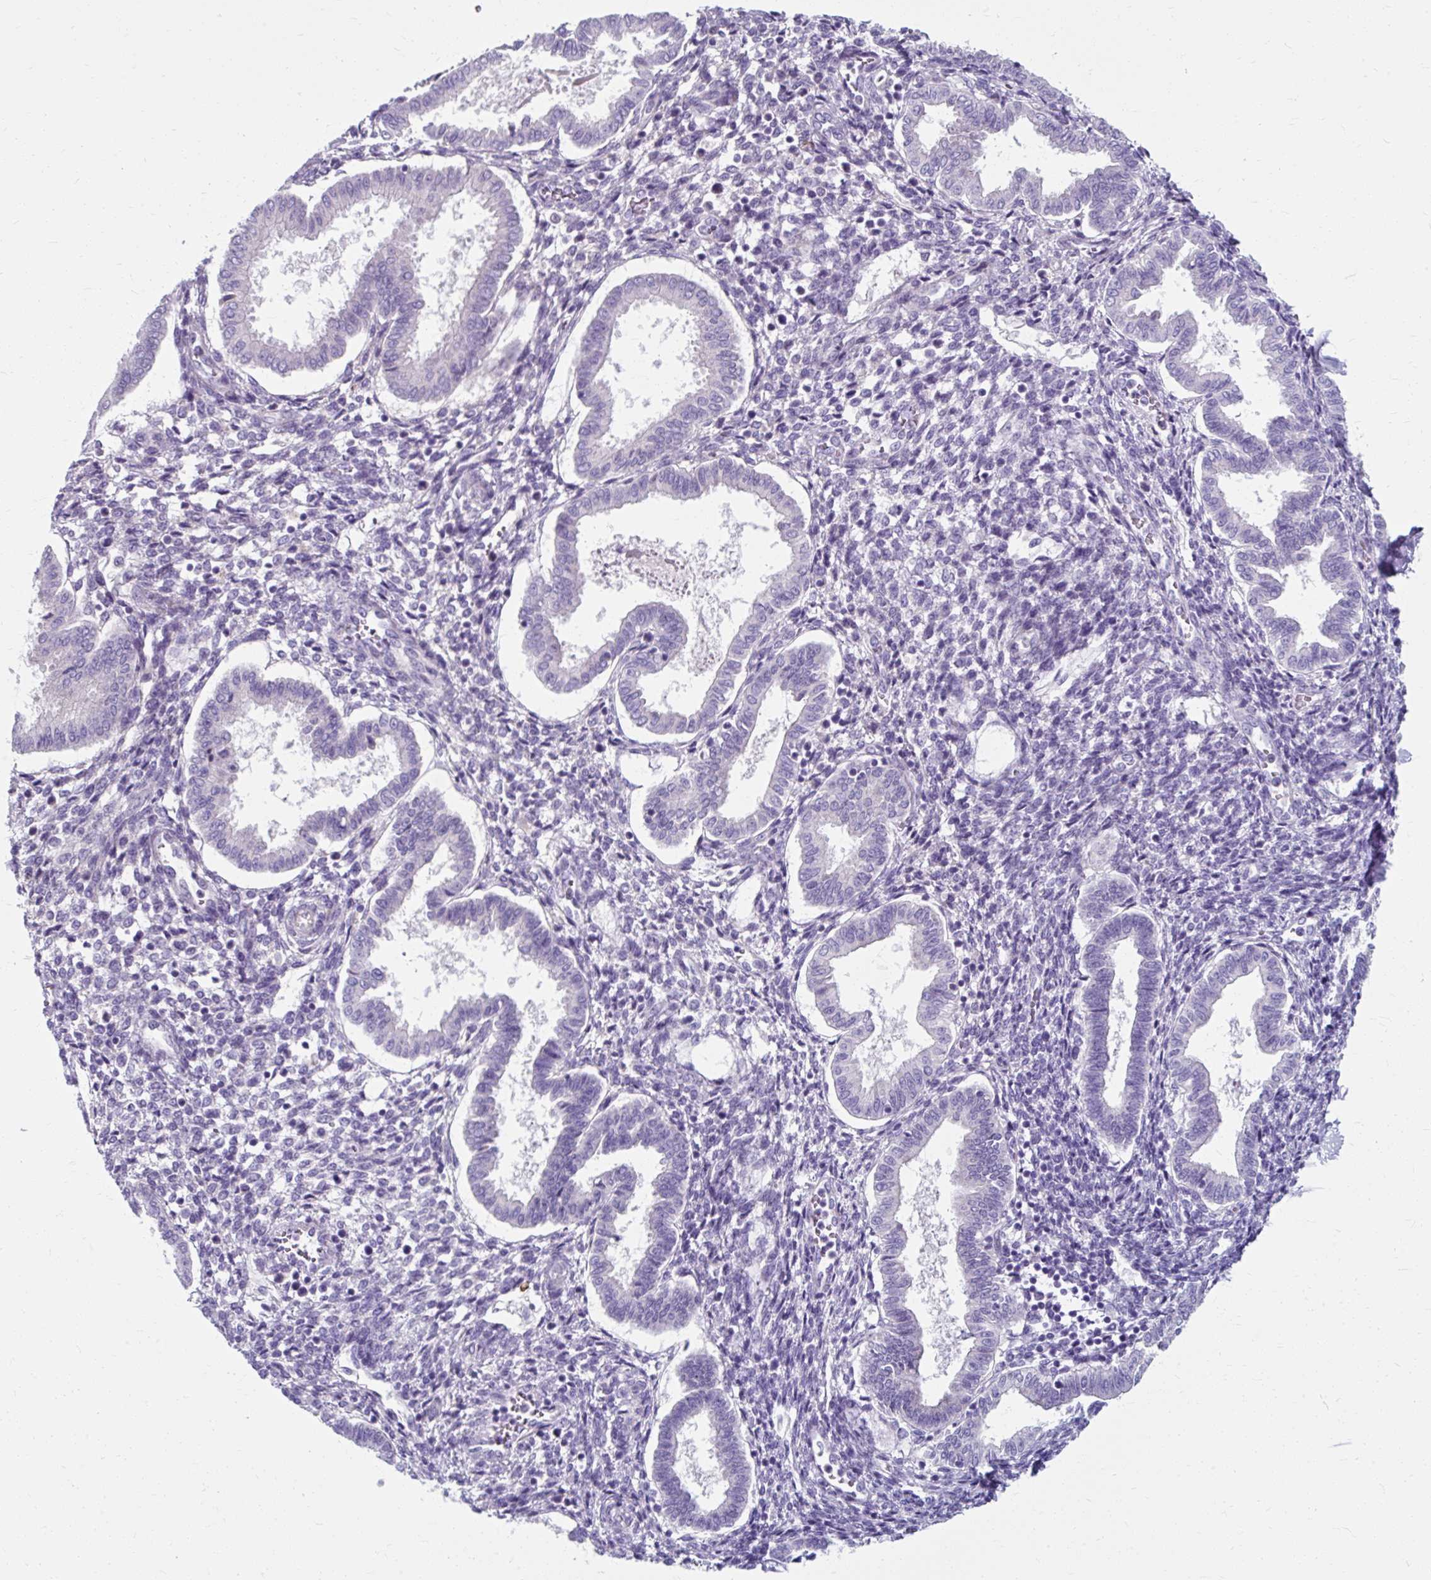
{"staining": {"intensity": "negative", "quantity": "none", "location": "none"}, "tissue": "endometrium", "cell_type": "Cells in endometrial stroma", "image_type": "normal", "snomed": [{"axis": "morphology", "description": "Normal tissue, NOS"}, {"axis": "topography", "description": "Endometrium"}], "caption": "The image reveals no staining of cells in endometrial stroma in benign endometrium.", "gene": "ZNF555", "patient": {"sex": "female", "age": 24}}